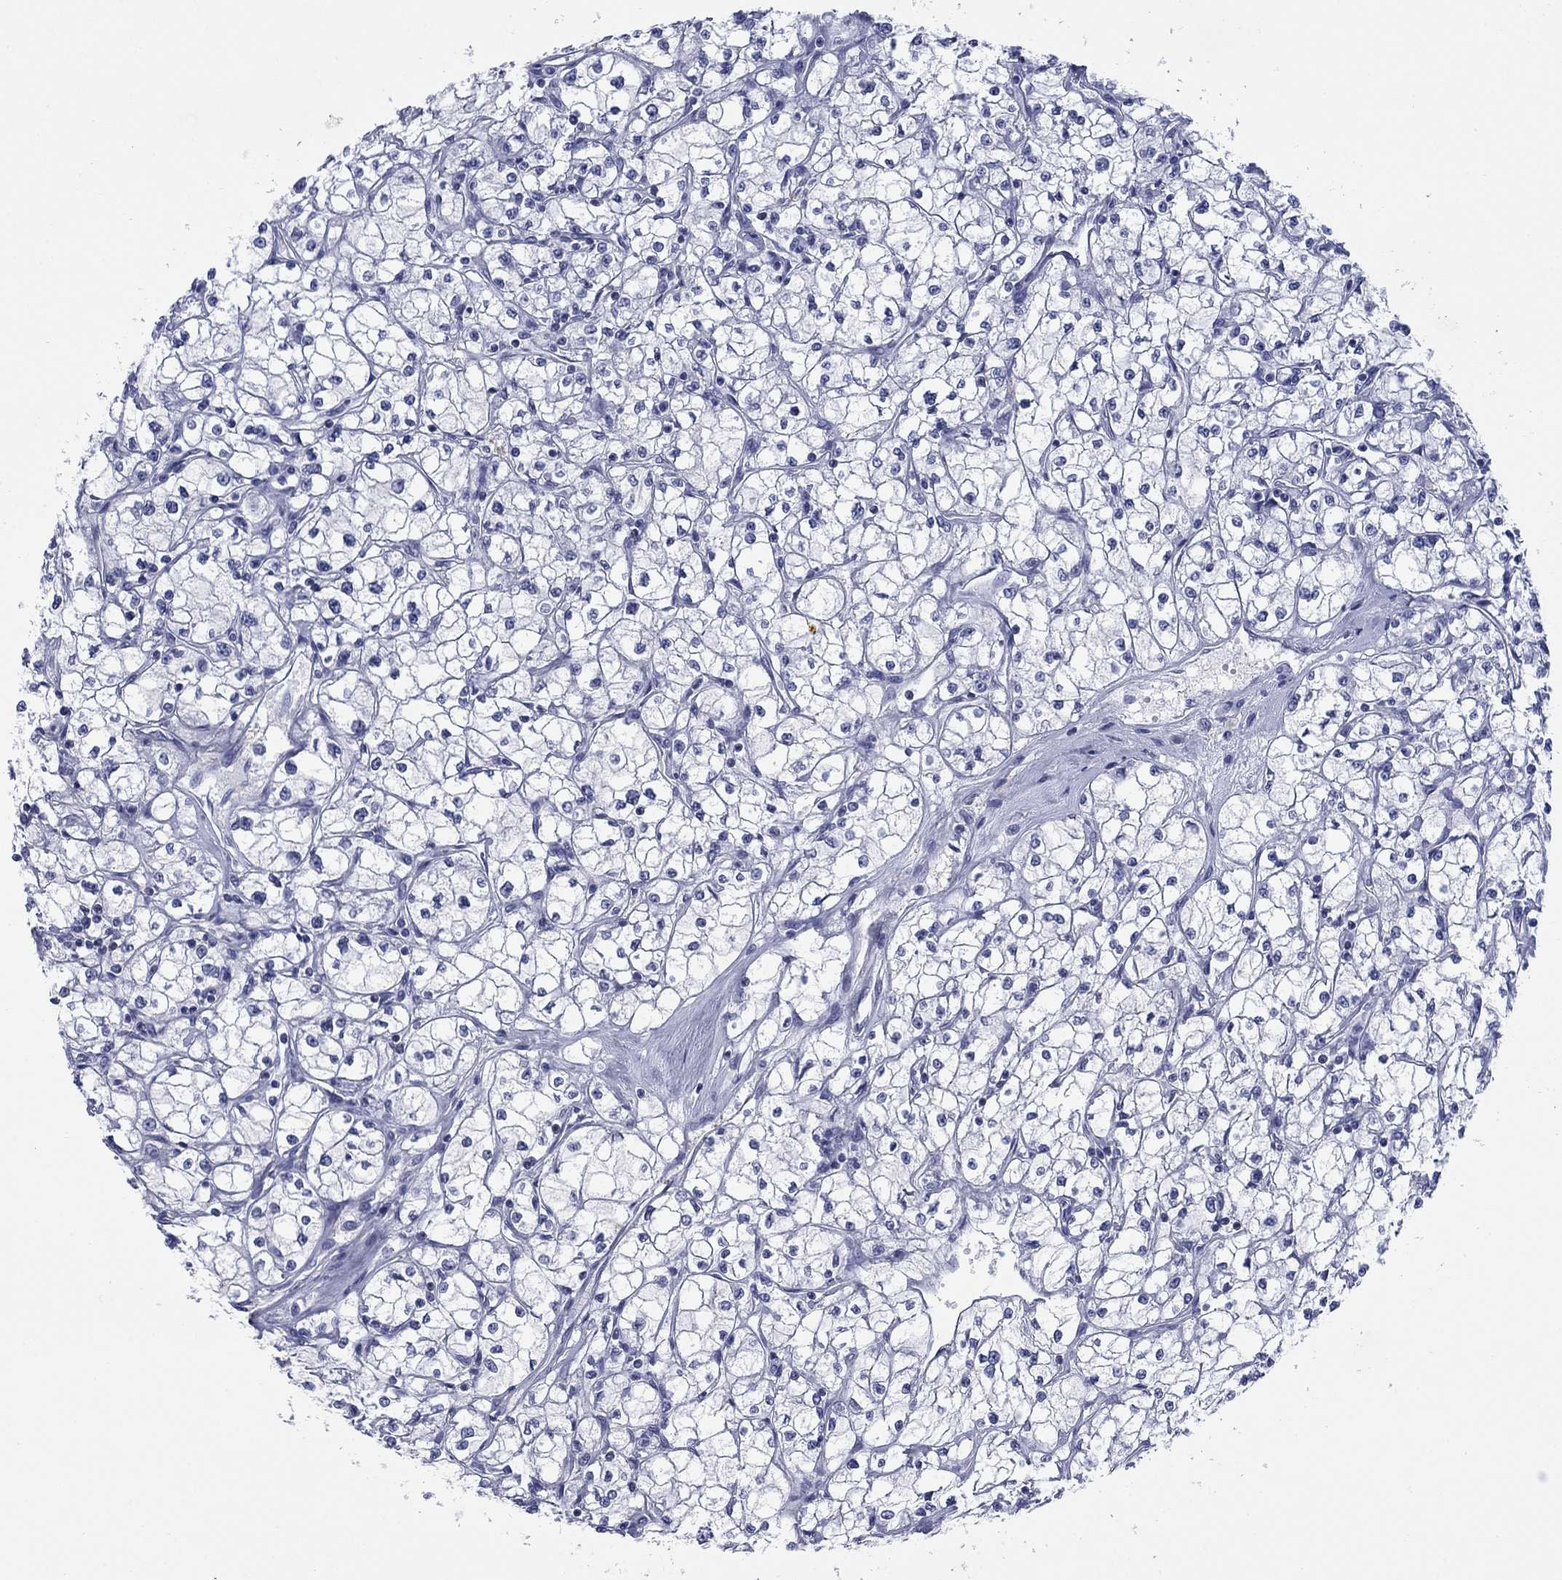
{"staining": {"intensity": "negative", "quantity": "none", "location": "none"}, "tissue": "renal cancer", "cell_type": "Tumor cells", "image_type": "cancer", "snomed": [{"axis": "morphology", "description": "Adenocarcinoma, NOS"}, {"axis": "topography", "description": "Kidney"}], "caption": "Tumor cells are negative for brown protein staining in renal cancer.", "gene": "IGF2BP3", "patient": {"sex": "male", "age": 67}}